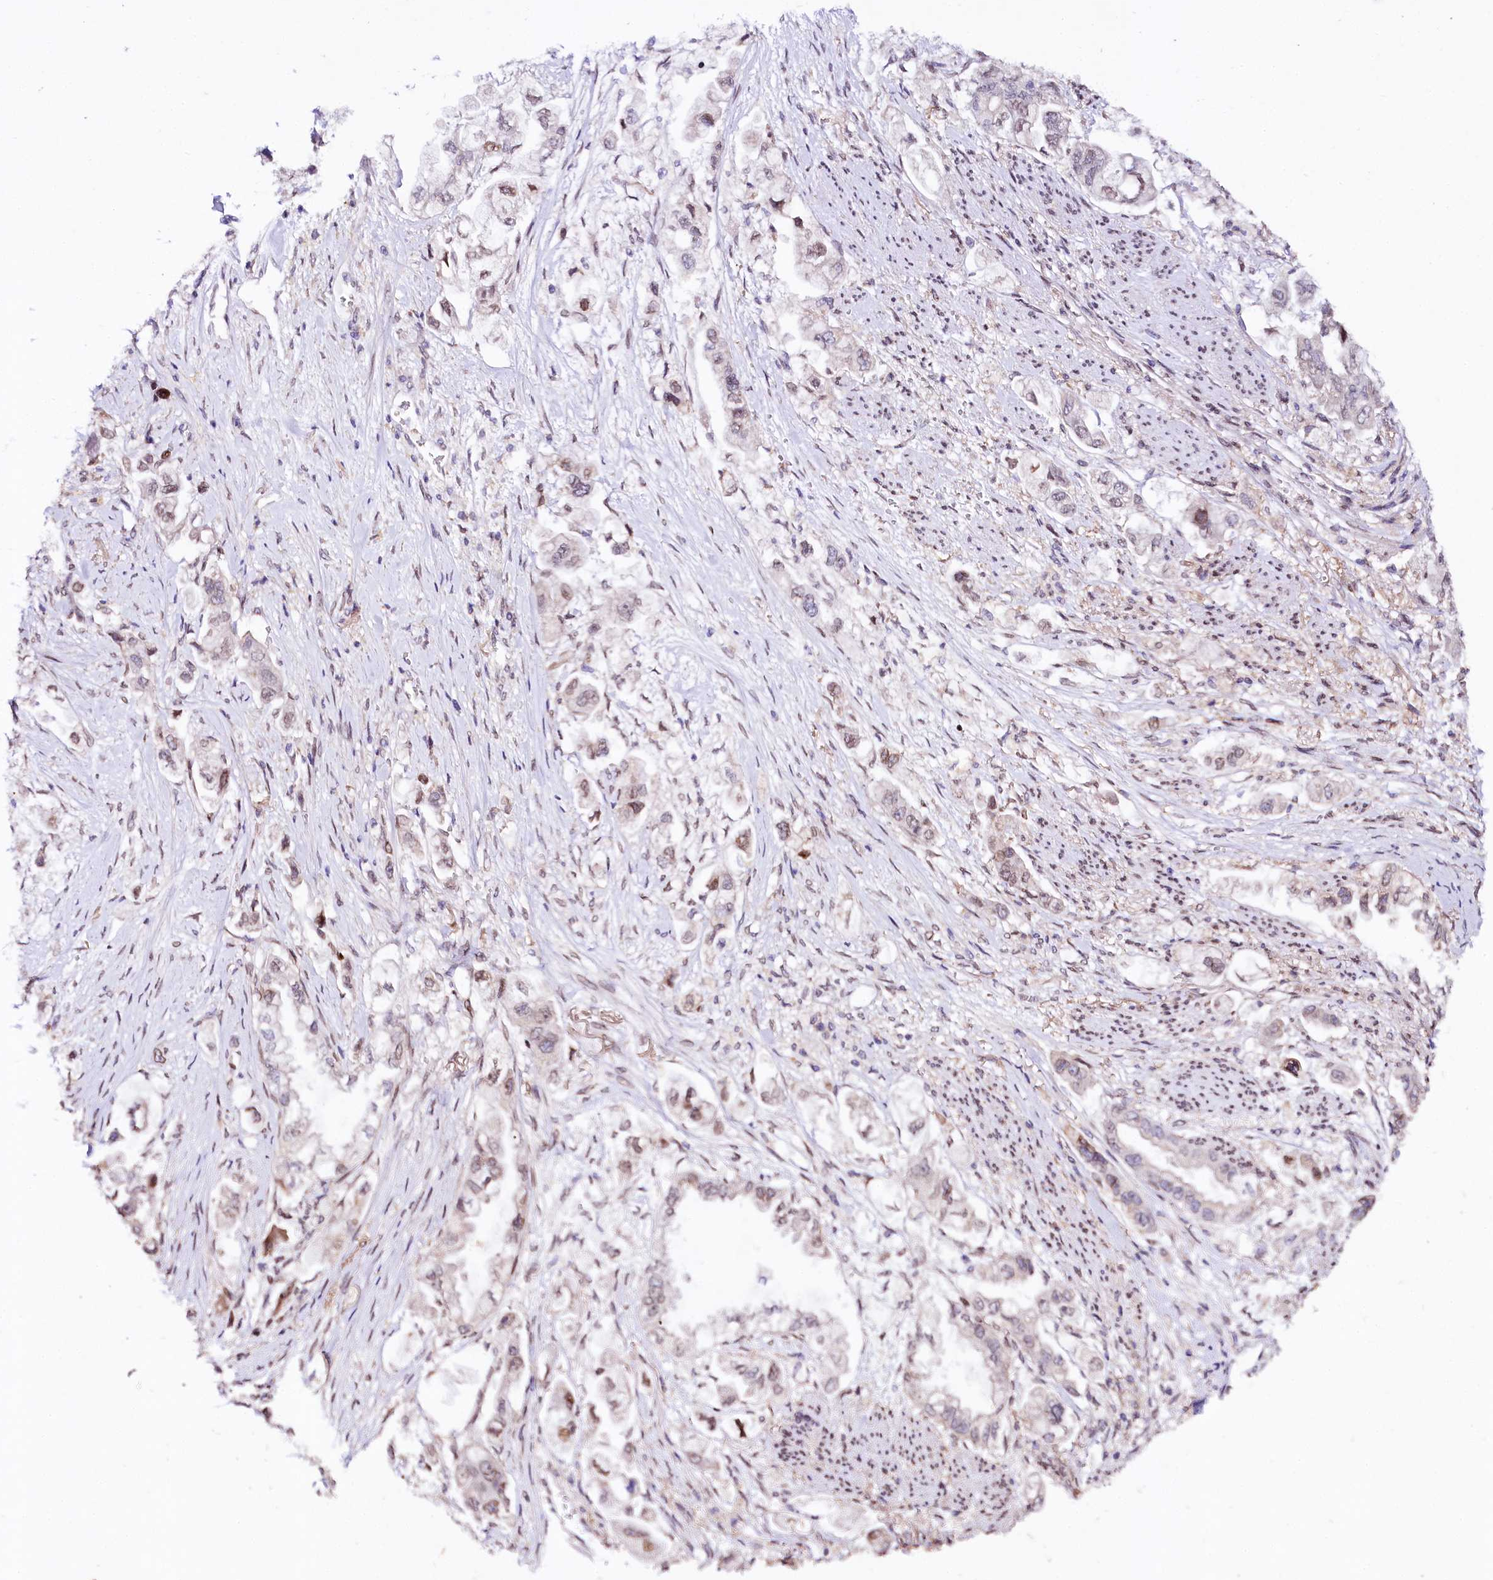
{"staining": {"intensity": "weak", "quantity": "25%-75%", "location": "nuclear"}, "tissue": "stomach cancer", "cell_type": "Tumor cells", "image_type": "cancer", "snomed": [{"axis": "morphology", "description": "Adenocarcinoma, NOS"}, {"axis": "topography", "description": "Stomach"}], "caption": "This photomicrograph demonstrates stomach cancer (adenocarcinoma) stained with immunohistochemistry (IHC) to label a protein in brown. The nuclear of tumor cells show weak positivity for the protein. Nuclei are counter-stained blue.", "gene": "ZNF226", "patient": {"sex": "male", "age": 62}}